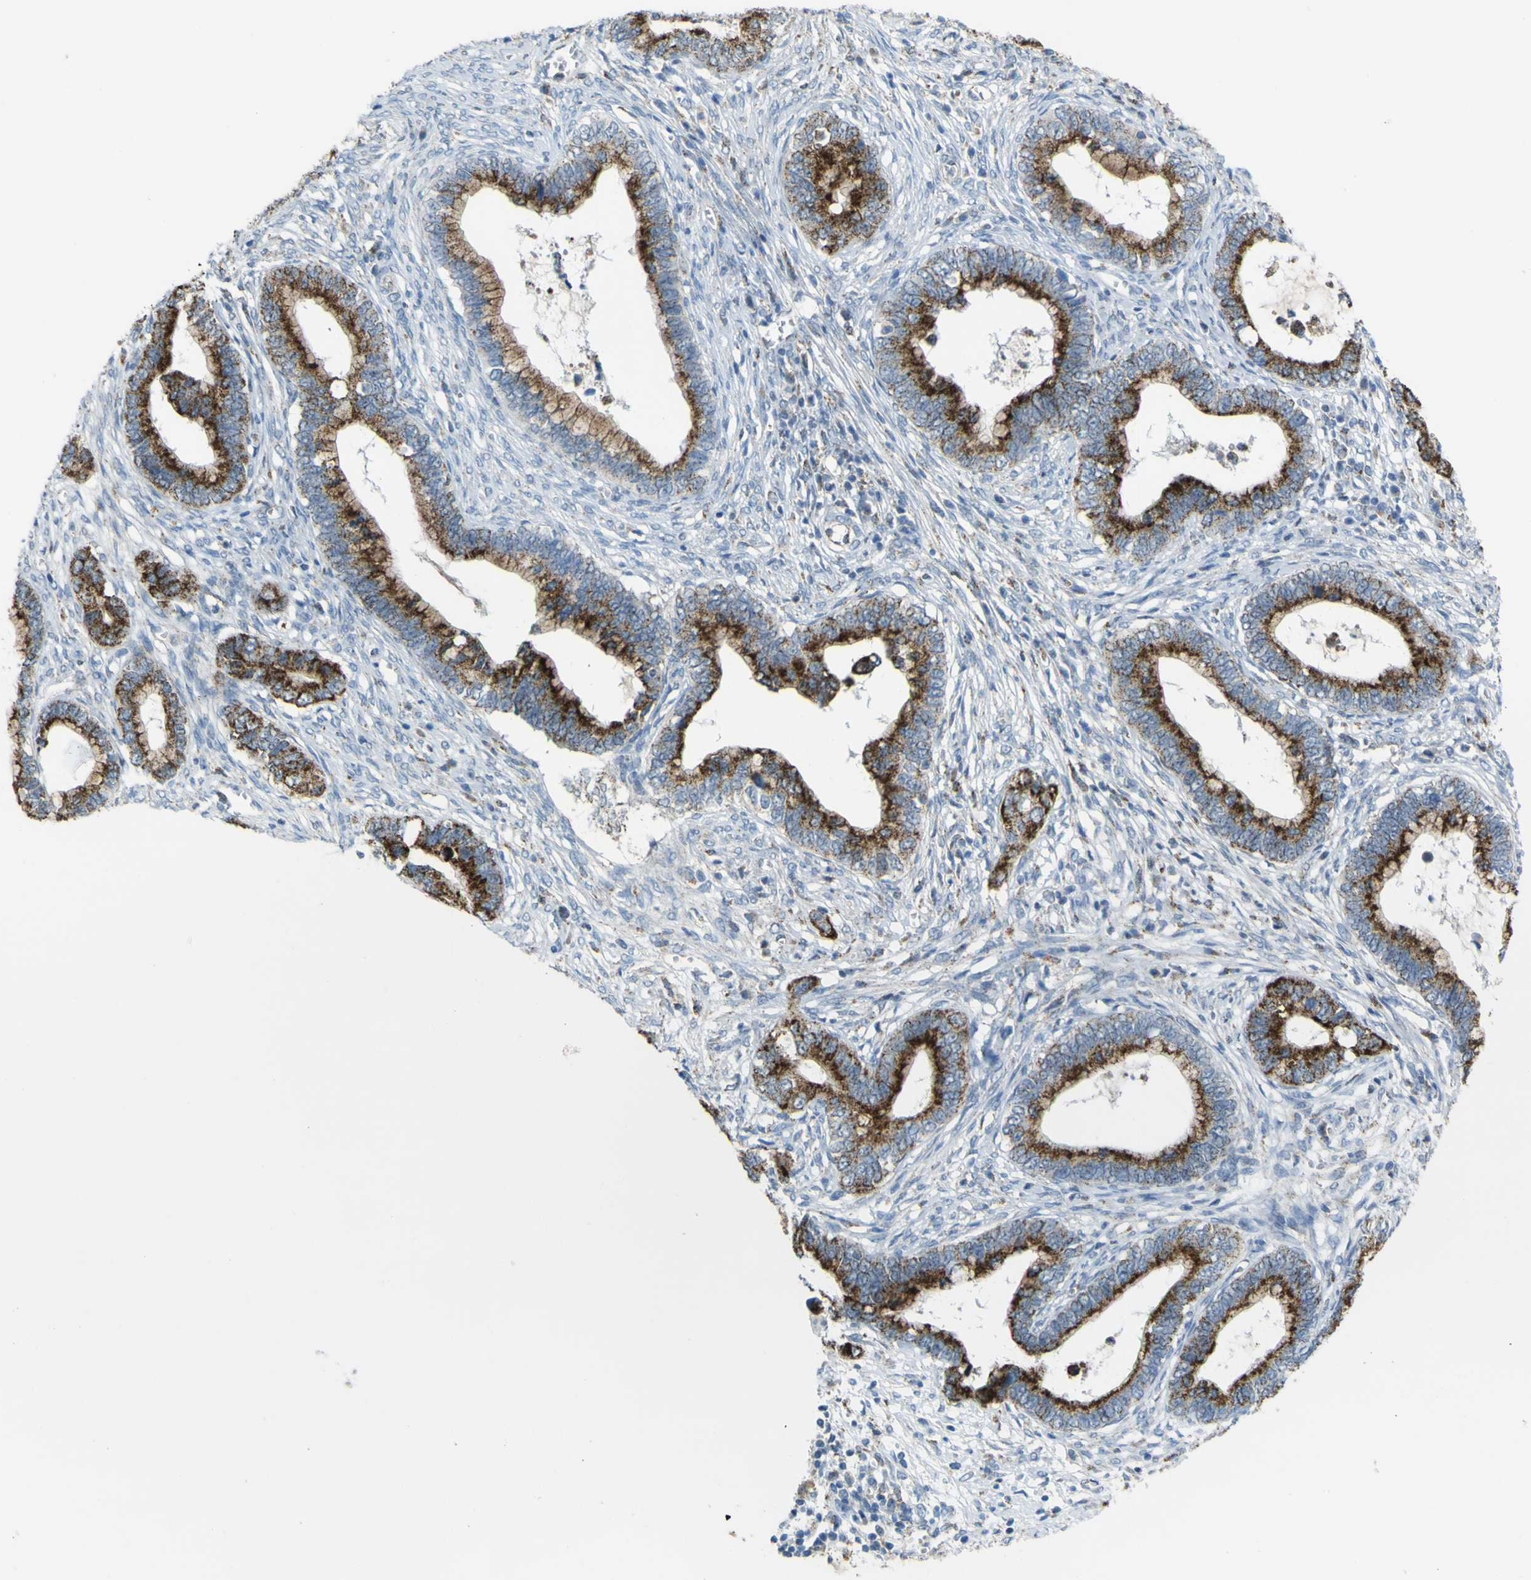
{"staining": {"intensity": "strong", "quantity": ">75%", "location": "cytoplasmic/membranous"}, "tissue": "cervical cancer", "cell_type": "Tumor cells", "image_type": "cancer", "snomed": [{"axis": "morphology", "description": "Adenocarcinoma, NOS"}, {"axis": "topography", "description": "Cervix"}], "caption": "Protein expression analysis of cervical cancer exhibits strong cytoplasmic/membranous staining in approximately >75% of tumor cells.", "gene": "ACBD5", "patient": {"sex": "female", "age": 44}}